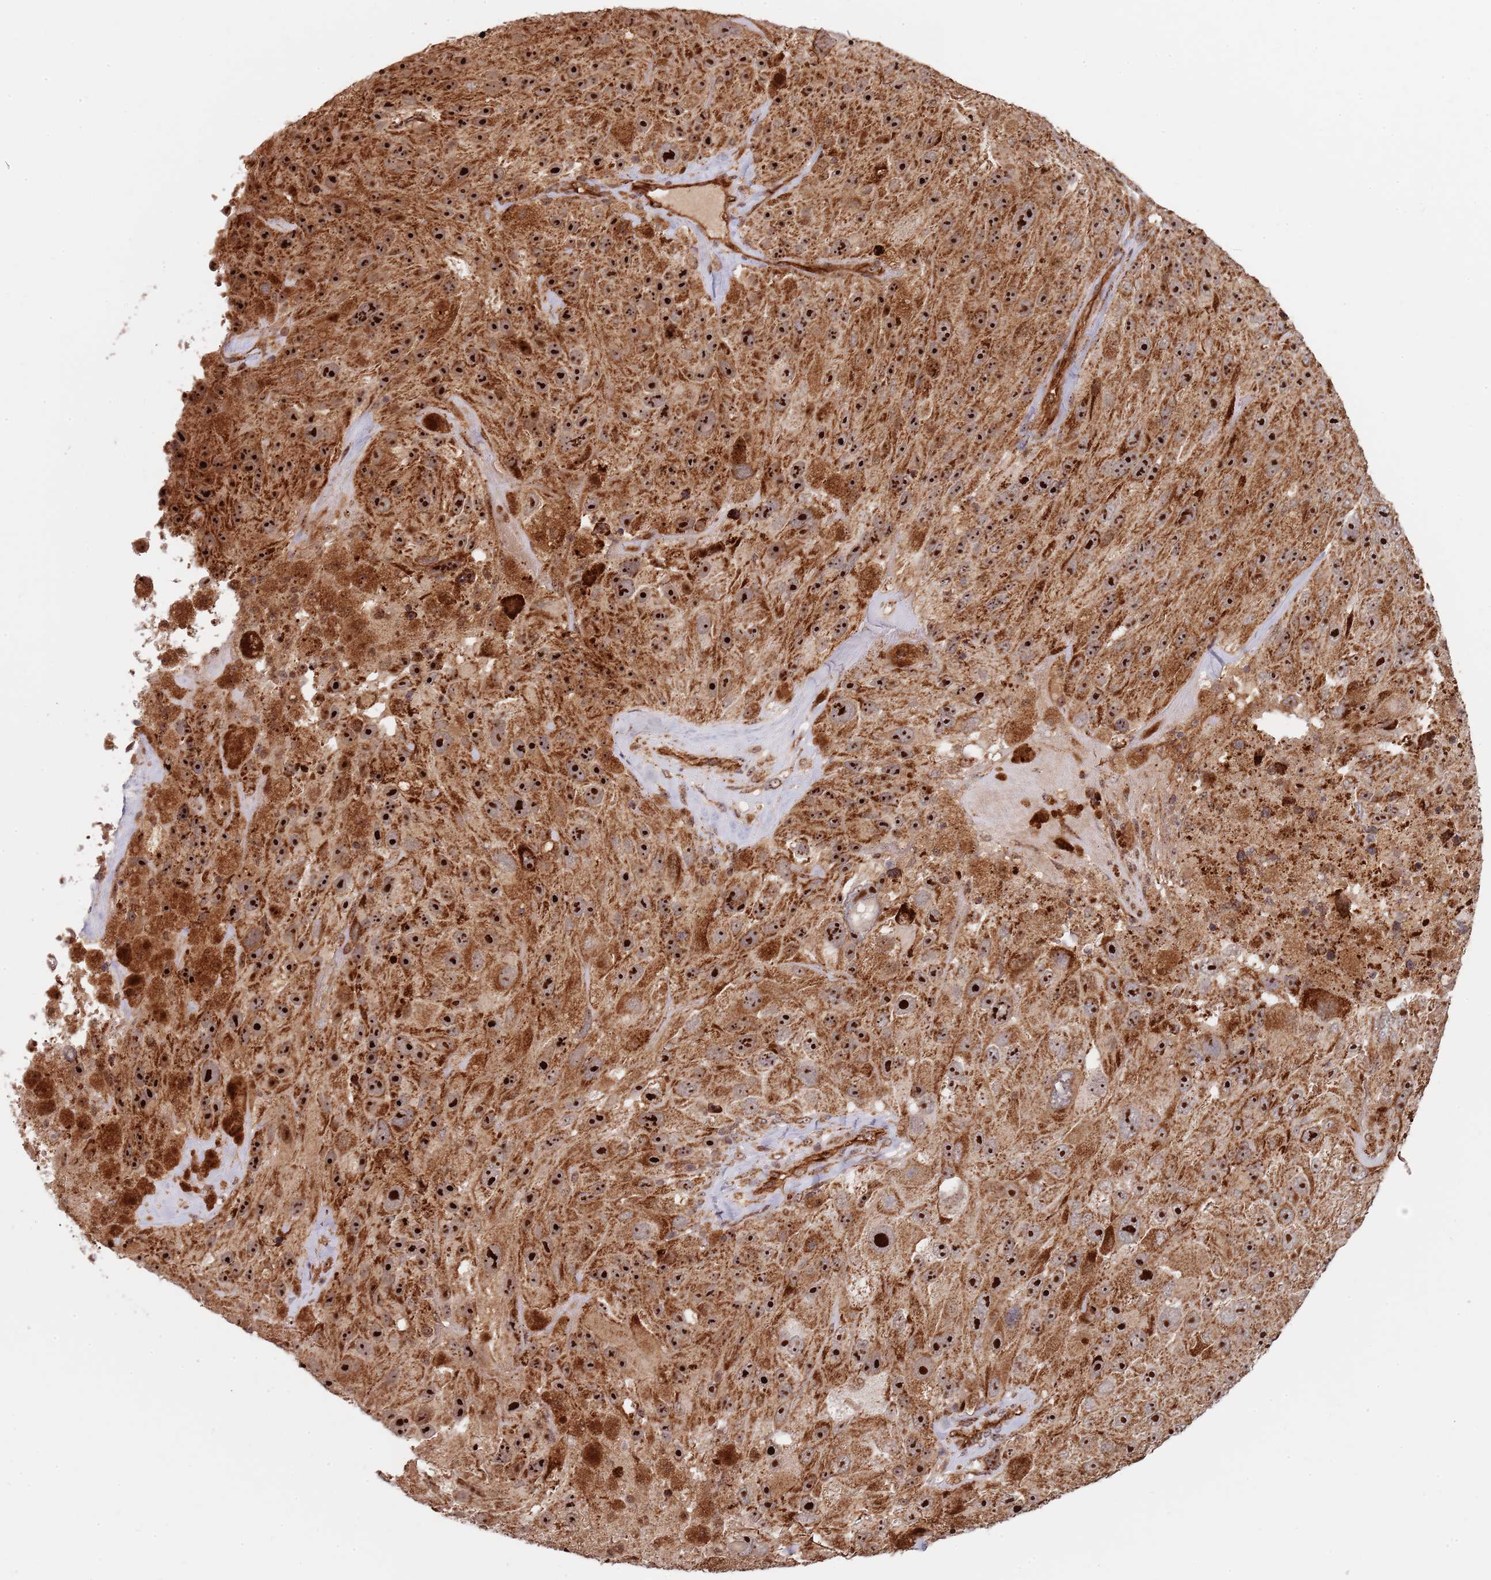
{"staining": {"intensity": "strong", "quantity": ">75%", "location": "cytoplasmic/membranous,nuclear"}, "tissue": "melanoma", "cell_type": "Tumor cells", "image_type": "cancer", "snomed": [{"axis": "morphology", "description": "Malignant melanoma, Metastatic site"}, {"axis": "topography", "description": "Lymph node"}], "caption": "Immunohistochemistry (IHC) histopathology image of neoplastic tissue: human melanoma stained using immunohistochemistry demonstrates high levels of strong protein expression localized specifically in the cytoplasmic/membranous and nuclear of tumor cells, appearing as a cytoplasmic/membranous and nuclear brown color.", "gene": "DCHS1", "patient": {"sex": "male", "age": 62}}